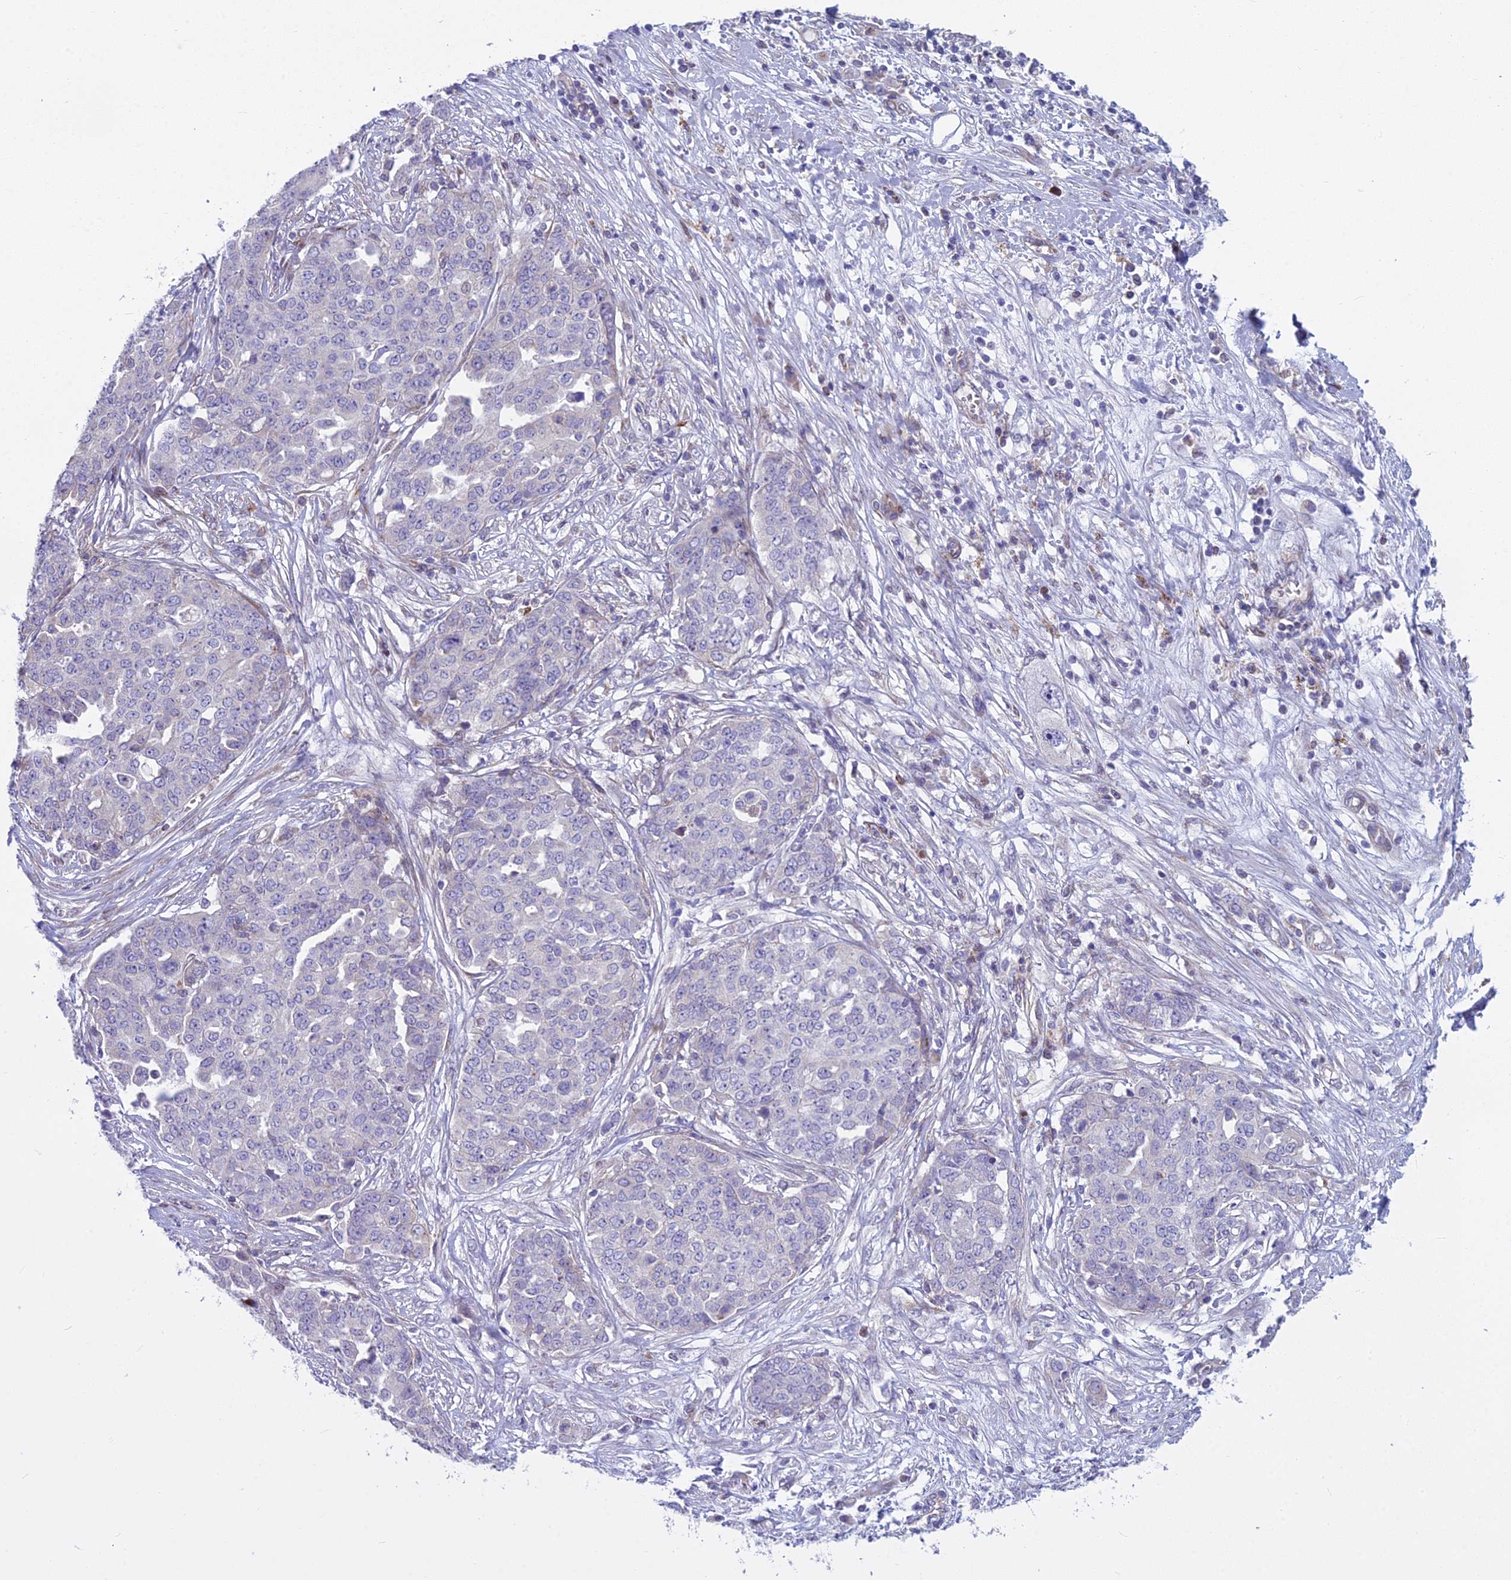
{"staining": {"intensity": "negative", "quantity": "none", "location": "none"}, "tissue": "ovarian cancer", "cell_type": "Tumor cells", "image_type": "cancer", "snomed": [{"axis": "morphology", "description": "Cystadenocarcinoma, serous, NOS"}, {"axis": "topography", "description": "Soft tissue"}, {"axis": "topography", "description": "Ovary"}], "caption": "Immunohistochemistry of ovarian cancer (serous cystadenocarcinoma) displays no expression in tumor cells.", "gene": "PCDHB14", "patient": {"sex": "female", "age": 57}}